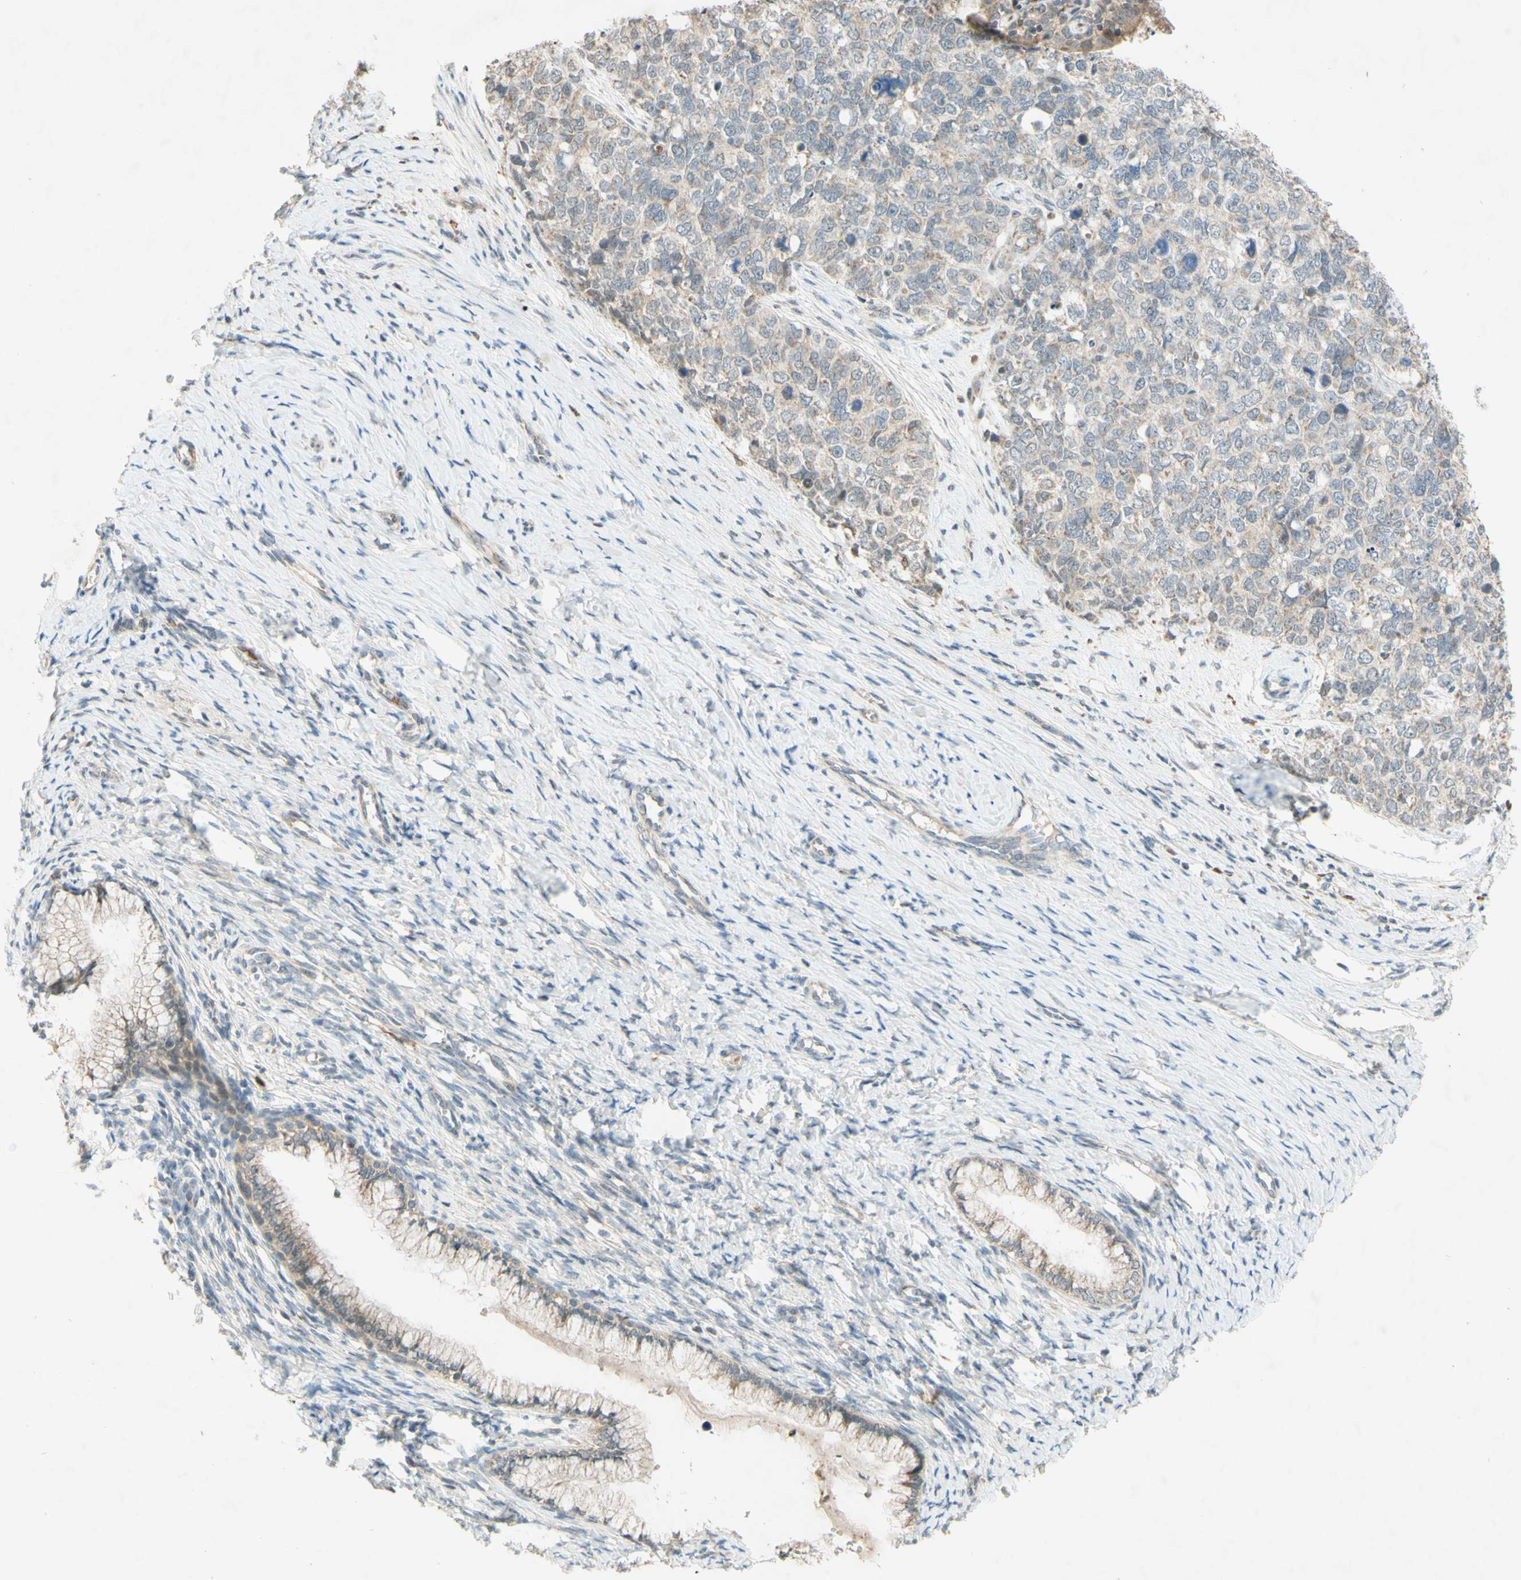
{"staining": {"intensity": "weak", "quantity": ">75%", "location": "cytoplasmic/membranous"}, "tissue": "cervical cancer", "cell_type": "Tumor cells", "image_type": "cancer", "snomed": [{"axis": "morphology", "description": "Squamous cell carcinoma, NOS"}, {"axis": "topography", "description": "Cervix"}], "caption": "DAB immunohistochemical staining of cervical cancer (squamous cell carcinoma) shows weak cytoplasmic/membranous protein staining in approximately >75% of tumor cells. (DAB (3,3'-diaminobenzidine) IHC with brightfield microscopy, high magnification).", "gene": "GATA1", "patient": {"sex": "female", "age": 63}}